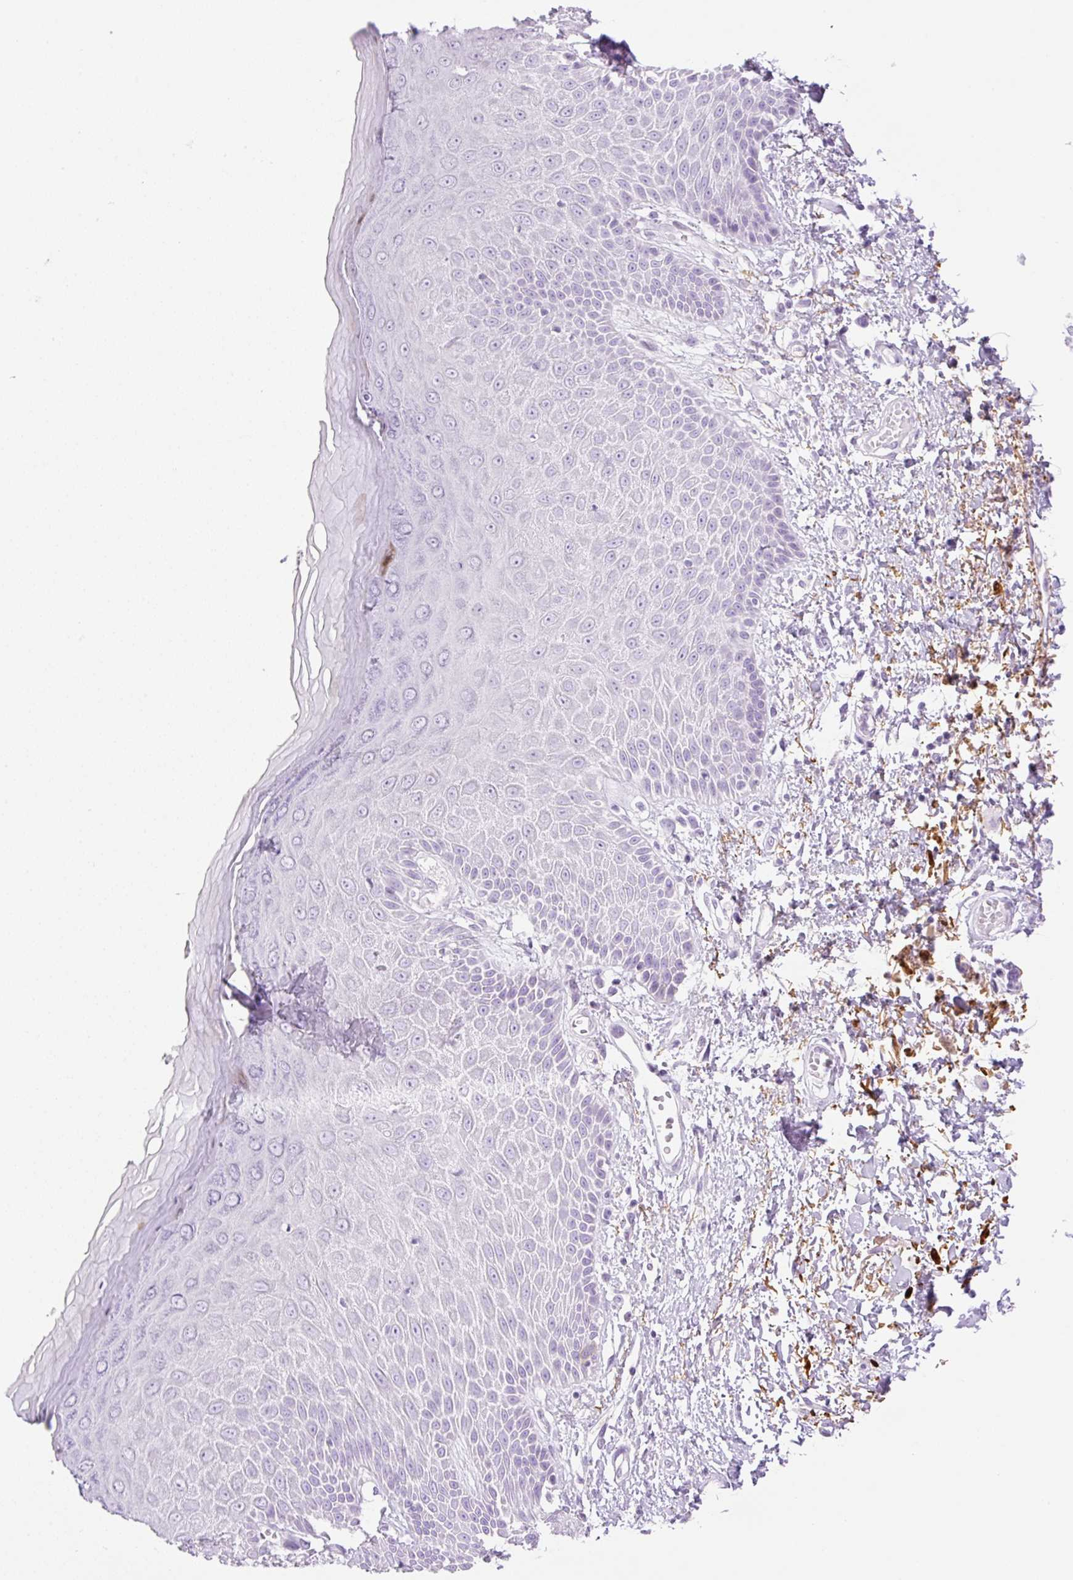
{"staining": {"intensity": "negative", "quantity": "none", "location": "none"}, "tissue": "skin", "cell_type": "Epidermal cells", "image_type": "normal", "snomed": [{"axis": "morphology", "description": "Normal tissue, NOS"}, {"axis": "topography", "description": "Anal"}, {"axis": "topography", "description": "Peripheral nerve tissue"}], "caption": "Epidermal cells are negative for brown protein staining in benign skin.", "gene": "SP140L", "patient": {"sex": "male", "age": 78}}